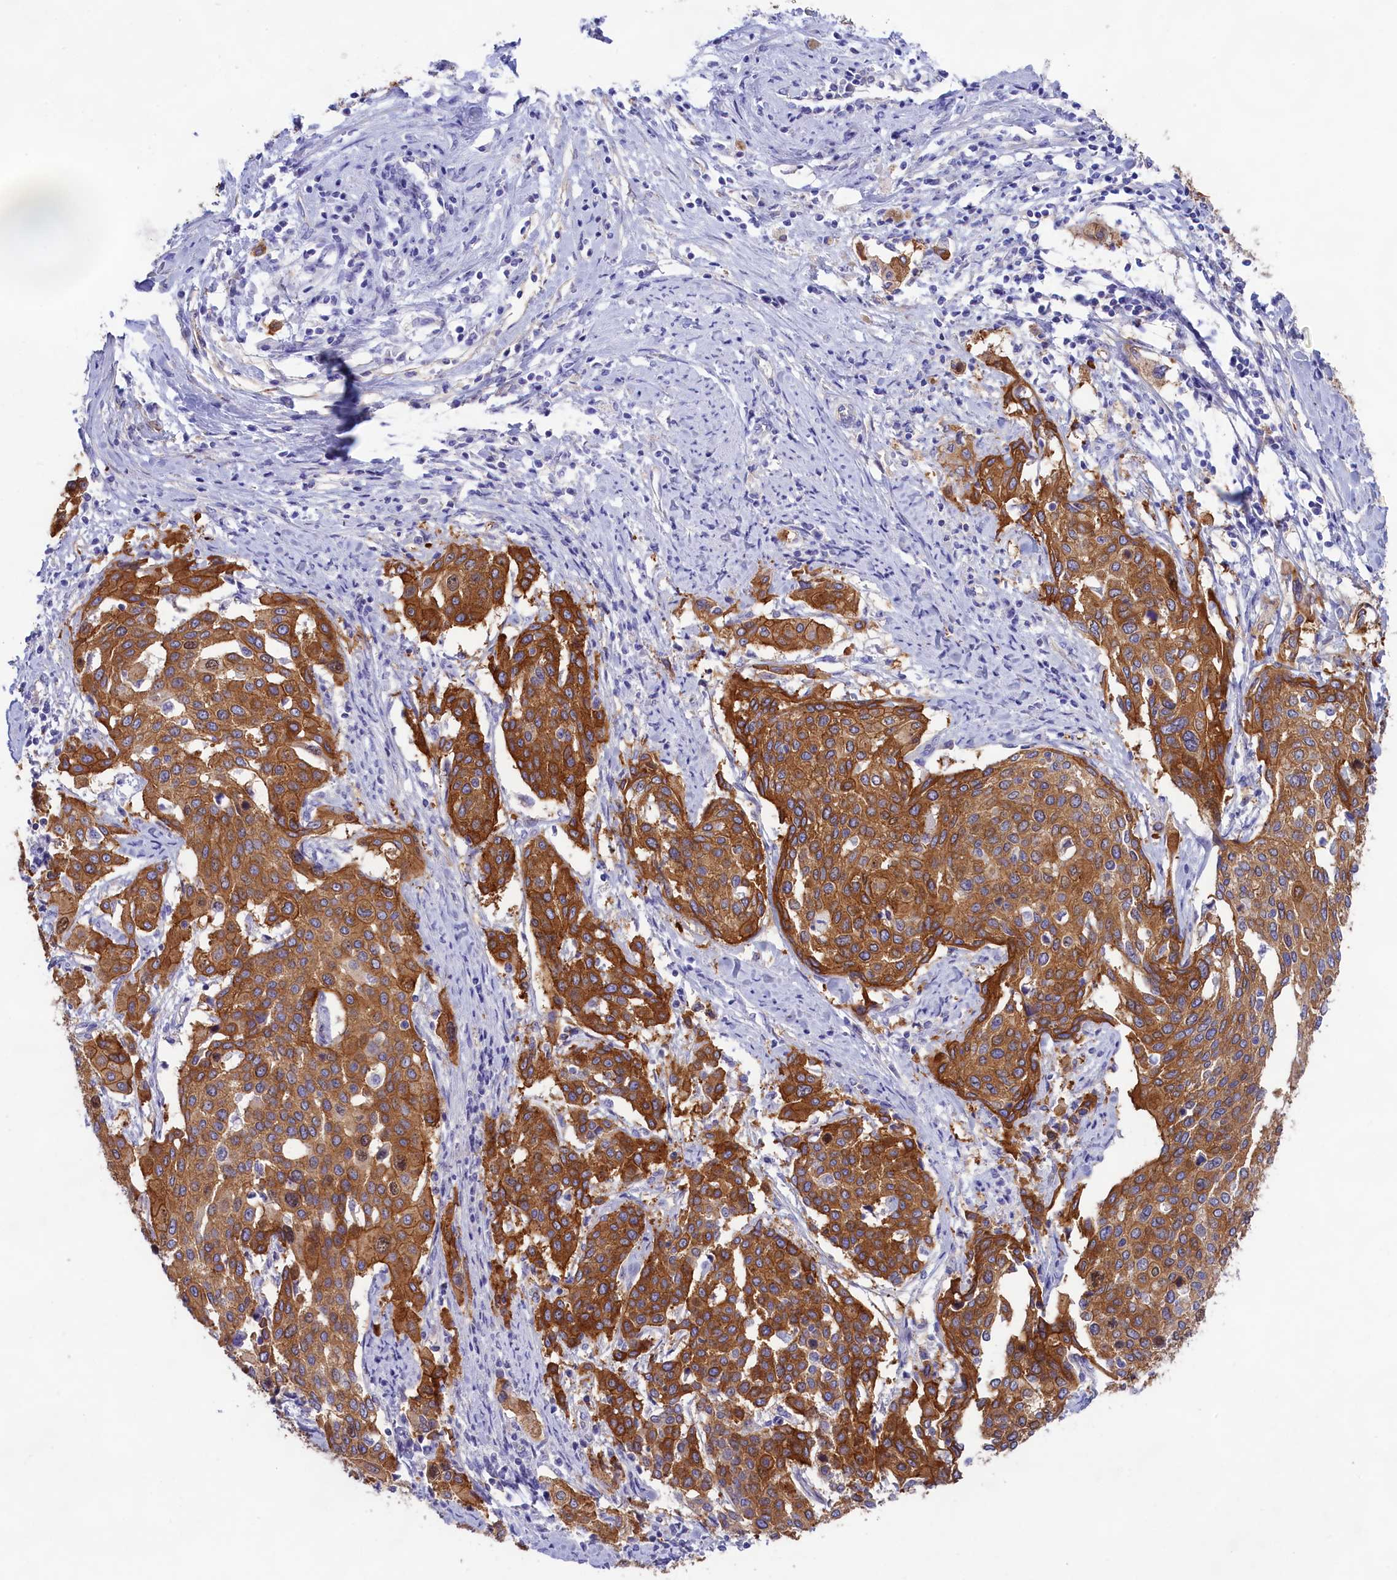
{"staining": {"intensity": "strong", "quantity": ">75%", "location": "cytoplasmic/membranous"}, "tissue": "cervical cancer", "cell_type": "Tumor cells", "image_type": "cancer", "snomed": [{"axis": "morphology", "description": "Squamous cell carcinoma, NOS"}, {"axis": "topography", "description": "Cervix"}], "caption": "Immunohistochemical staining of human cervical cancer displays high levels of strong cytoplasmic/membranous protein positivity in approximately >75% of tumor cells.", "gene": "PPP1R13L", "patient": {"sex": "female", "age": 44}}